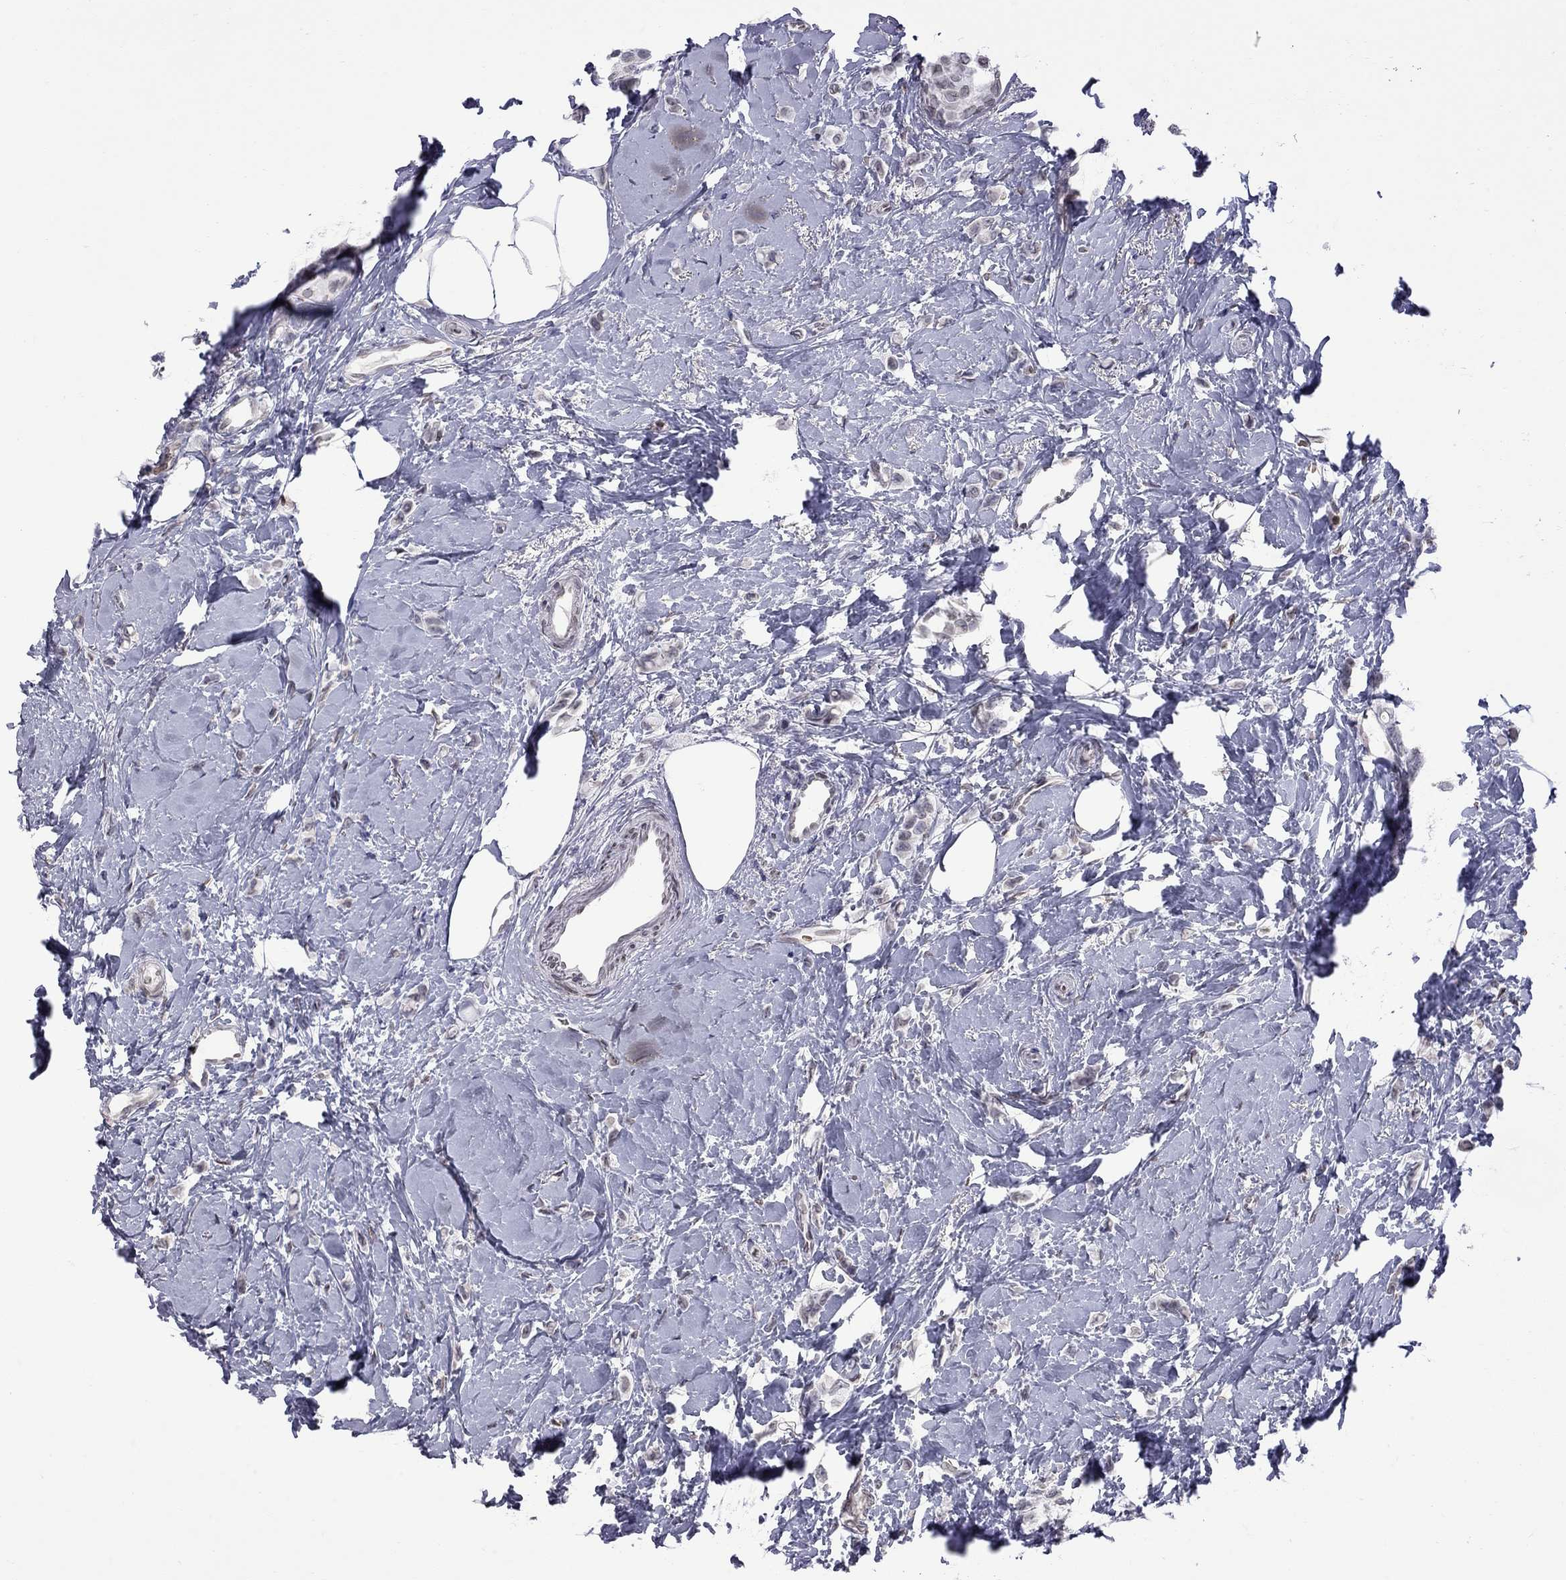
{"staining": {"intensity": "negative", "quantity": "none", "location": "none"}, "tissue": "breast cancer", "cell_type": "Tumor cells", "image_type": "cancer", "snomed": [{"axis": "morphology", "description": "Lobular carcinoma"}, {"axis": "topography", "description": "Breast"}], "caption": "There is no significant positivity in tumor cells of breast lobular carcinoma. (DAB (3,3'-diaminobenzidine) immunohistochemistry with hematoxylin counter stain).", "gene": "CLTCL1", "patient": {"sex": "female", "age": 66}}